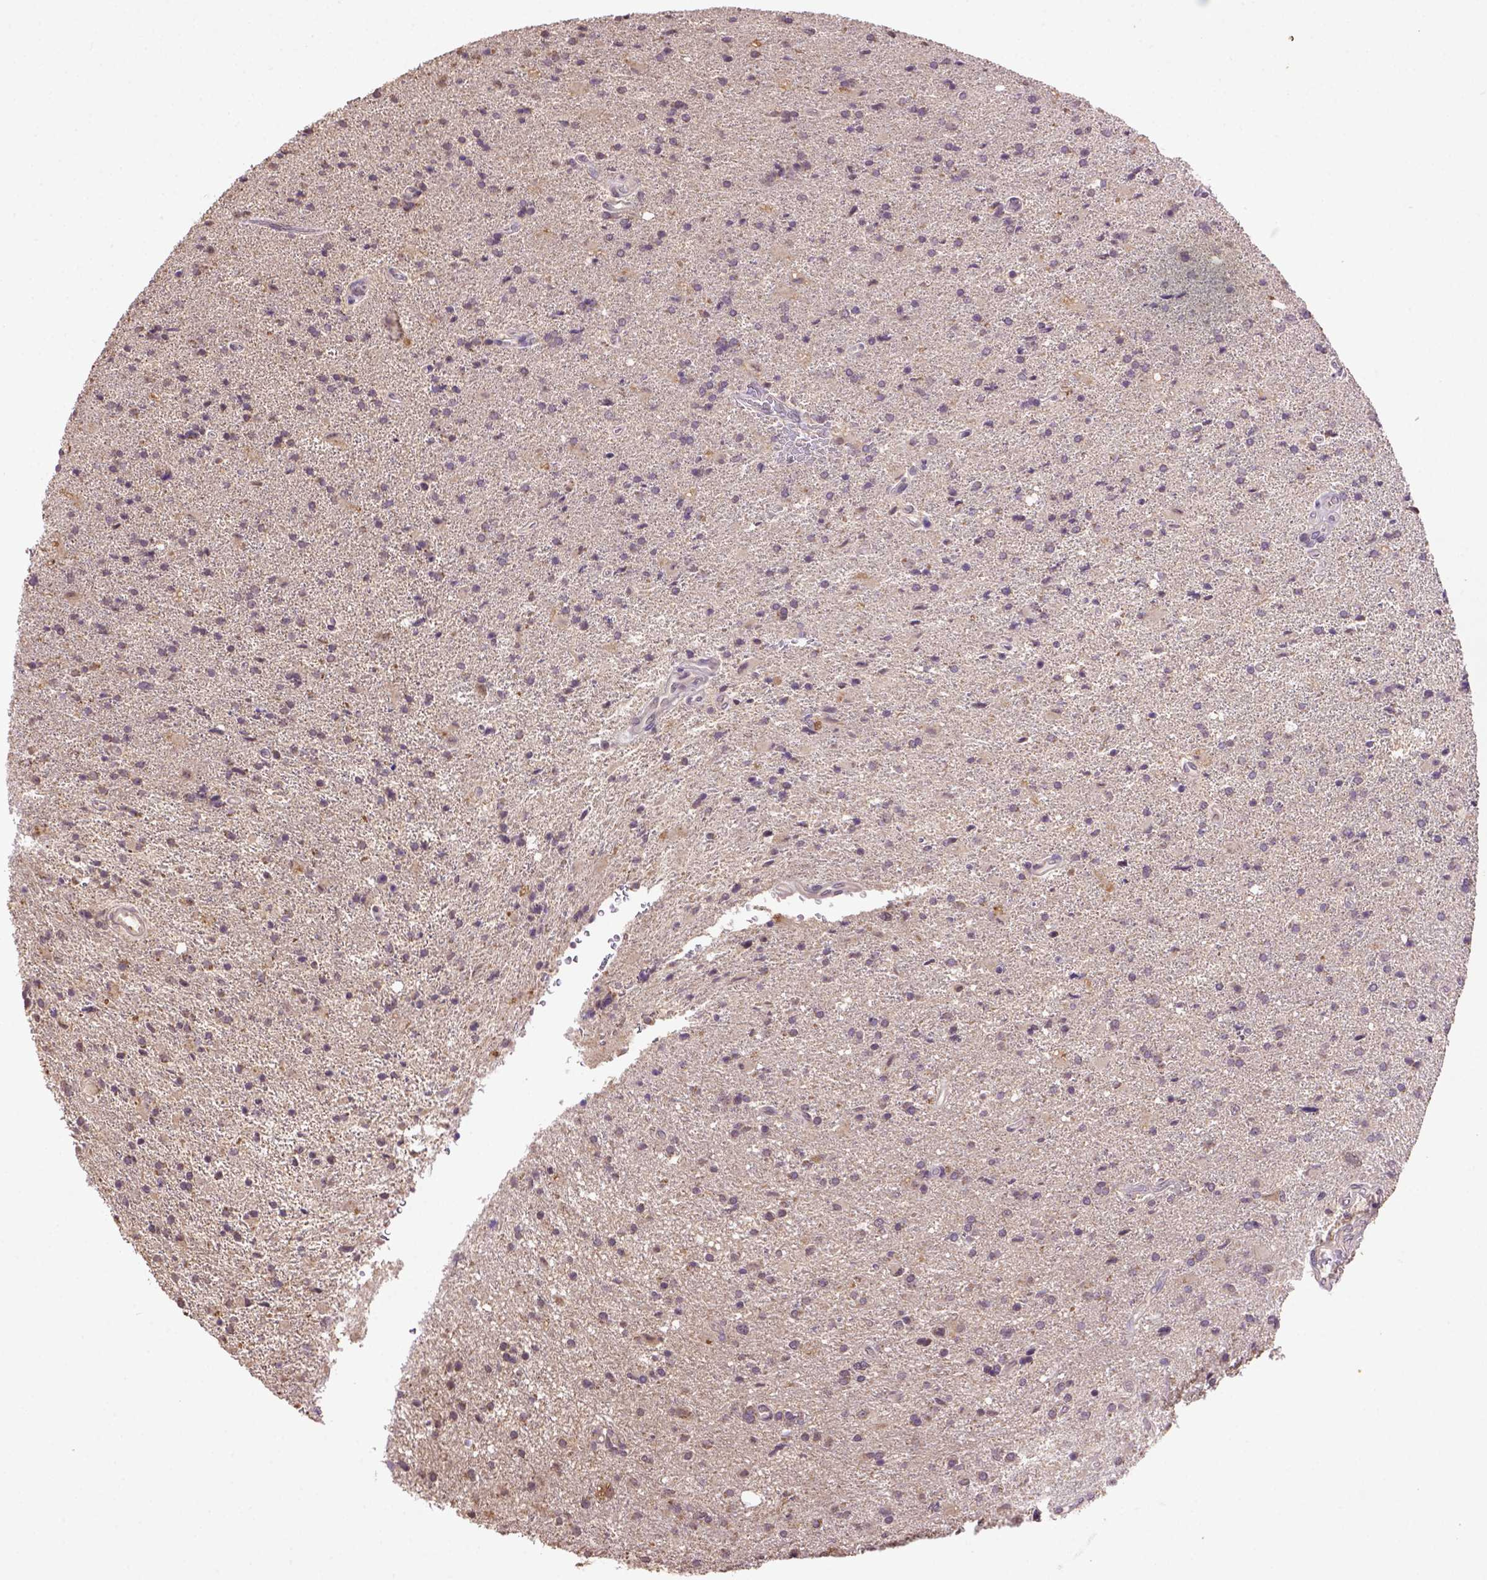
{"staining": {"intensity": "negative", "quantity": "none", "location": "none"}, "tissue": "glioma", "cell_type": "Tumor cells", "image_type": "cancer", "snomed": [{"axis": "morphology", "description": "Glioma, malignant, High grade"}, {"axis": "topography", "description": "Cerebral cortex"}], "caption": "There is no significant expression in tumor cells of malignant high-grade glioma.", "gene": "WDR17", "patient": {"sex": "male", "age": 70}}